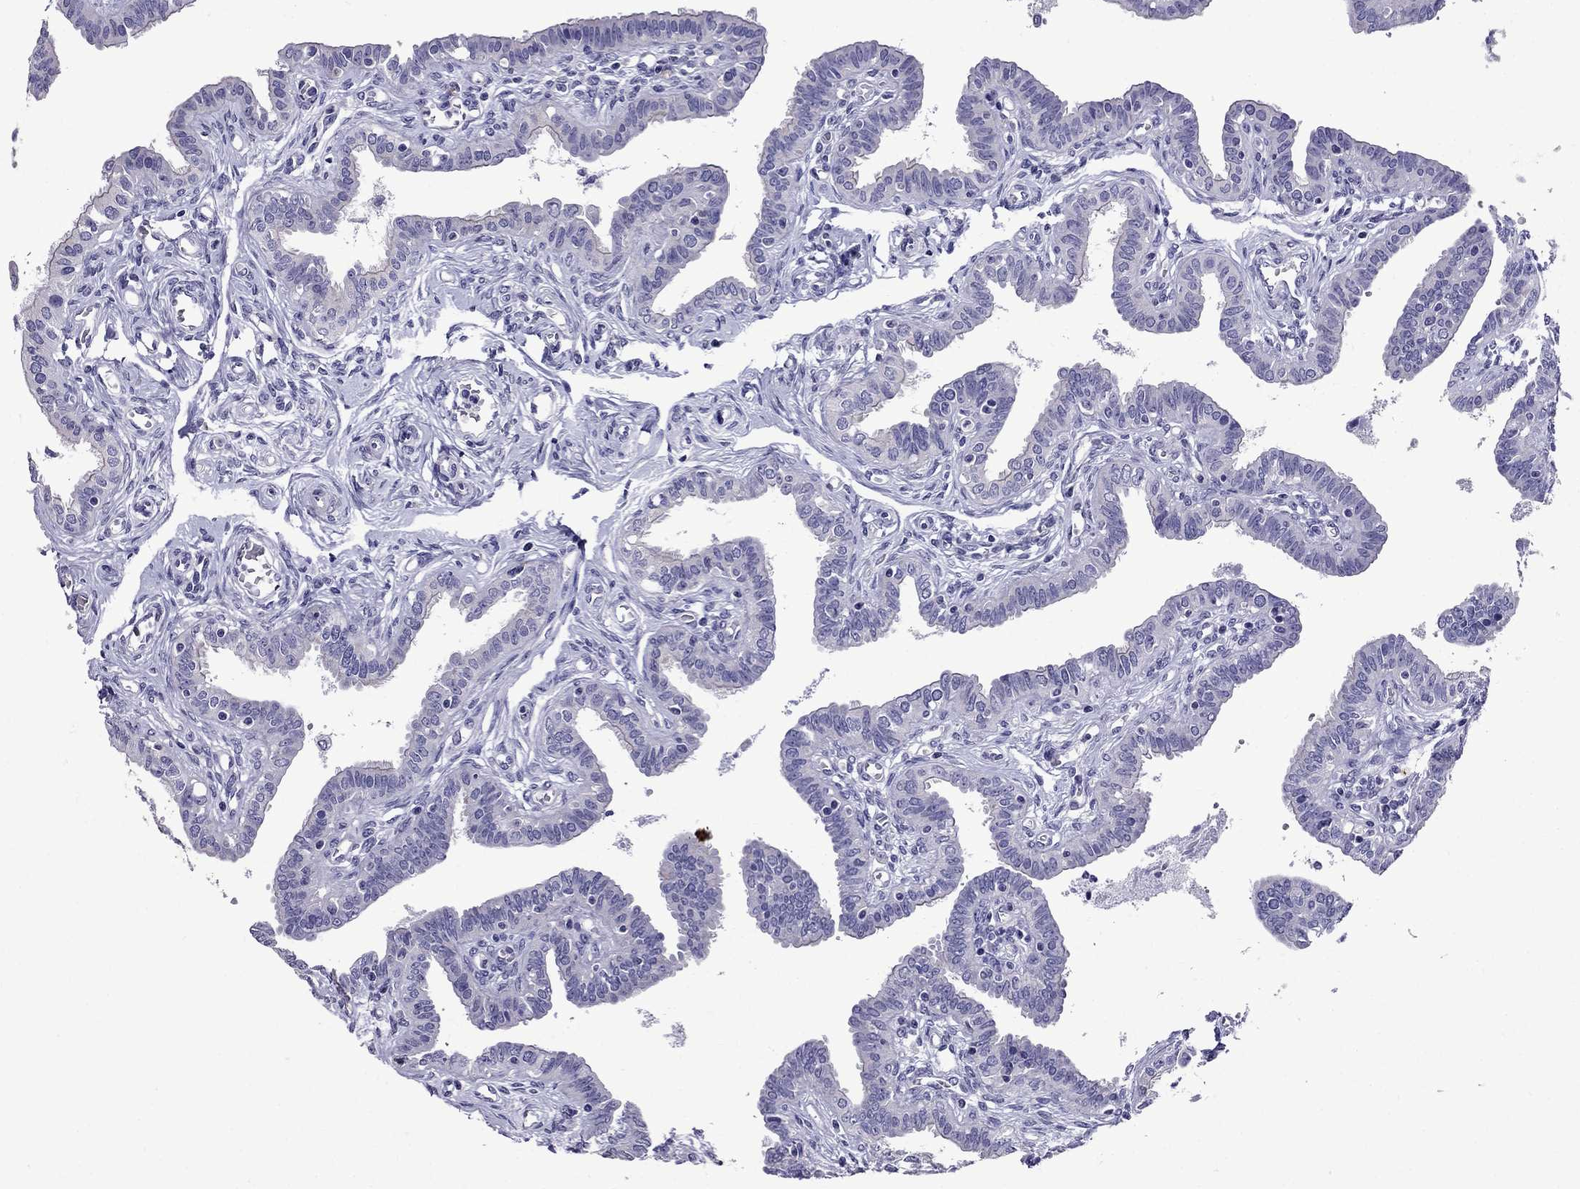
{"staining": {"intensity": "moderate", "quantity": "<25%", "location": "cytoplasmic/membranous"}, "tissue": "fallopian tube", "cell_type": "Glandular cells", "image_type": "normal", "snomed": [{"axis": "morphology", "description": "Normal tissue, NOS"}, {"axis": "morphology", "description": "Carcinoma, endometroid"}, {"axis": "topography", "description": "Fallopian tube"}, {"axis": "topography", "description": "Ovary"}], "caption": "Immunohistochemical staining of benign human fallopian tube displays moderate cytoplasmic/membranous protein expression in approximately <25% of glandular cells. (DAB (3,3'-diaminobenzidine) = brown stain, brightfield microscopy at high magnification).", "gene": "OXCT2", "patient": {"sex": "female", "age": 42}}